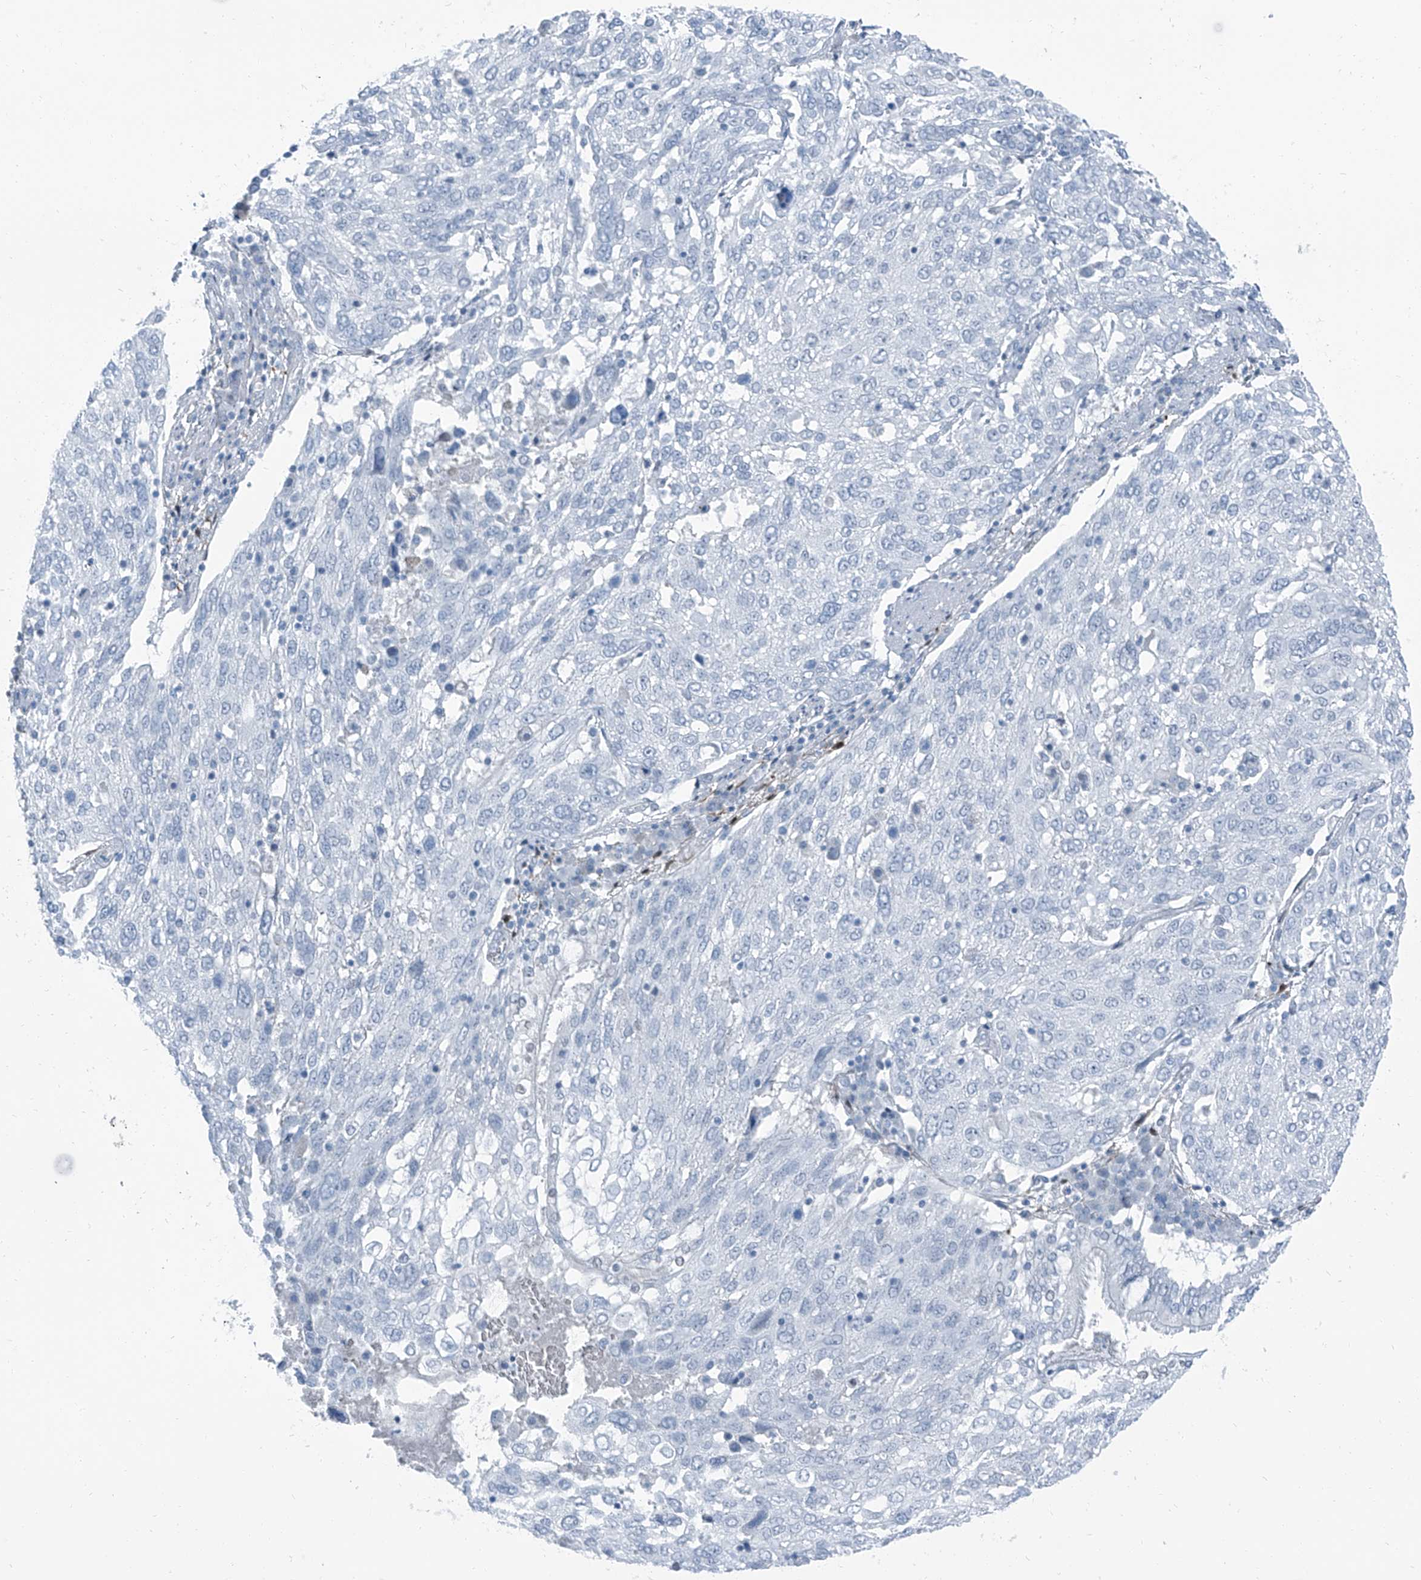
{"staining": {"intensity": "negative", "quantity": "none", "location": "none"}, "tissue": "lung cancer", "cell_type": "Tumor cells", "image_type": "cancer", "snomed": [{"axis": "morphology", "description": "Squamous cell carcinoma, NOS"}, {"axis": "topography", "description": "Lung"}], "caption": "Squamous cell carcinoma (lung) was stained to show a protein in brown. There is no significant staining in tumor cells. (DAB immunohistochemistry (IHC) visualized using brightfield microscopy, high magnification).", "gene": "RGN", "patient": {"sex": "male", "age": 65}}